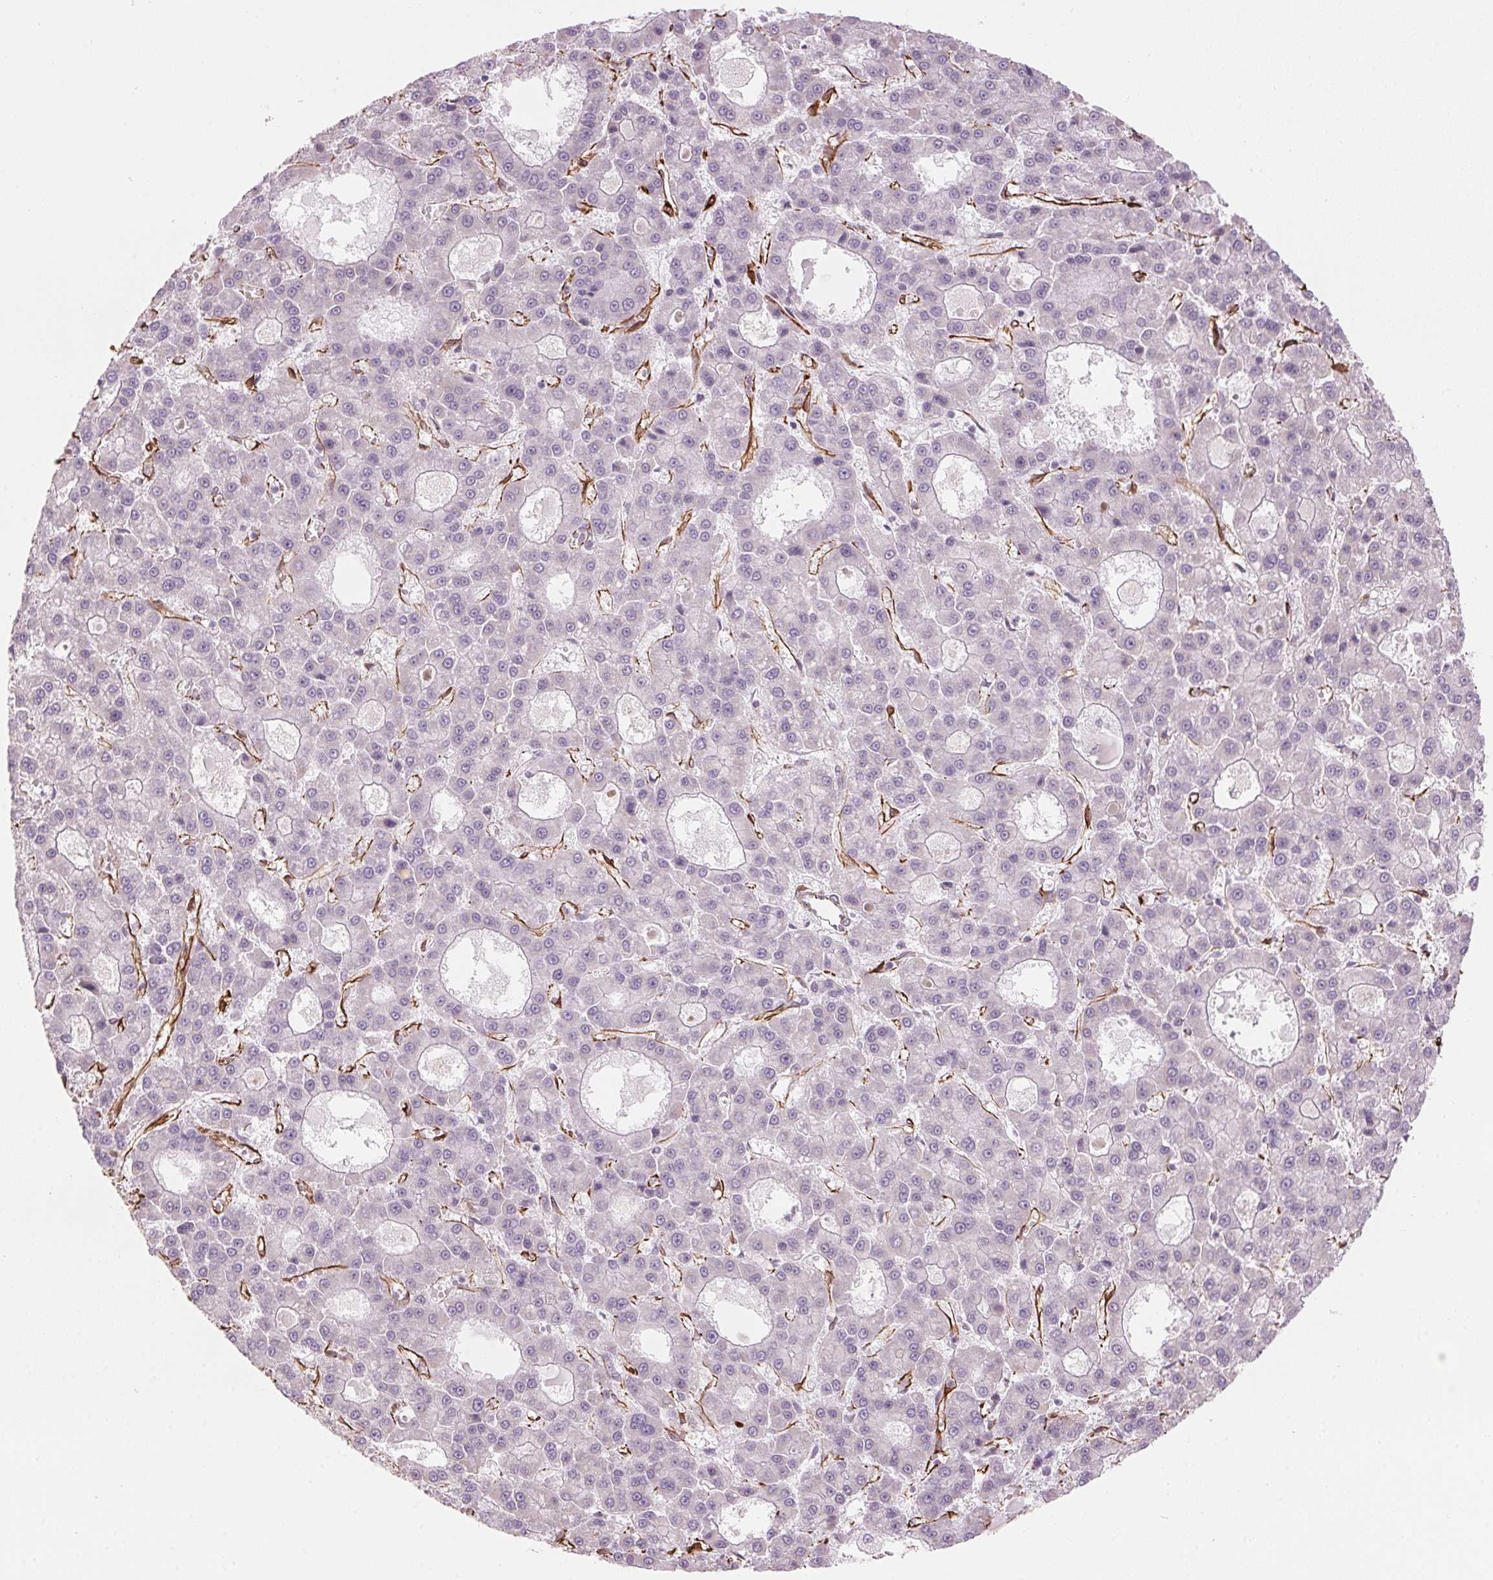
{"staining": {"intensity": "negative", "quantity": "none", "location": "none"}, "tissue": "liver cancer", "cell_type": "Tumor cells", "image_type": "cancer", "snomed": [{"axis": "morphology", "description": "Carcinoma, Hepatocellular, NOS"}, {"axis": "topography", "description": "Liver"}], "caption": "Protein analysis of liver cancer (hepatocellular carcinoma) exhibits no significant expression in tumor cells.", "gene": "CLPS", "patient": {"sex": "male", "age": 70}}